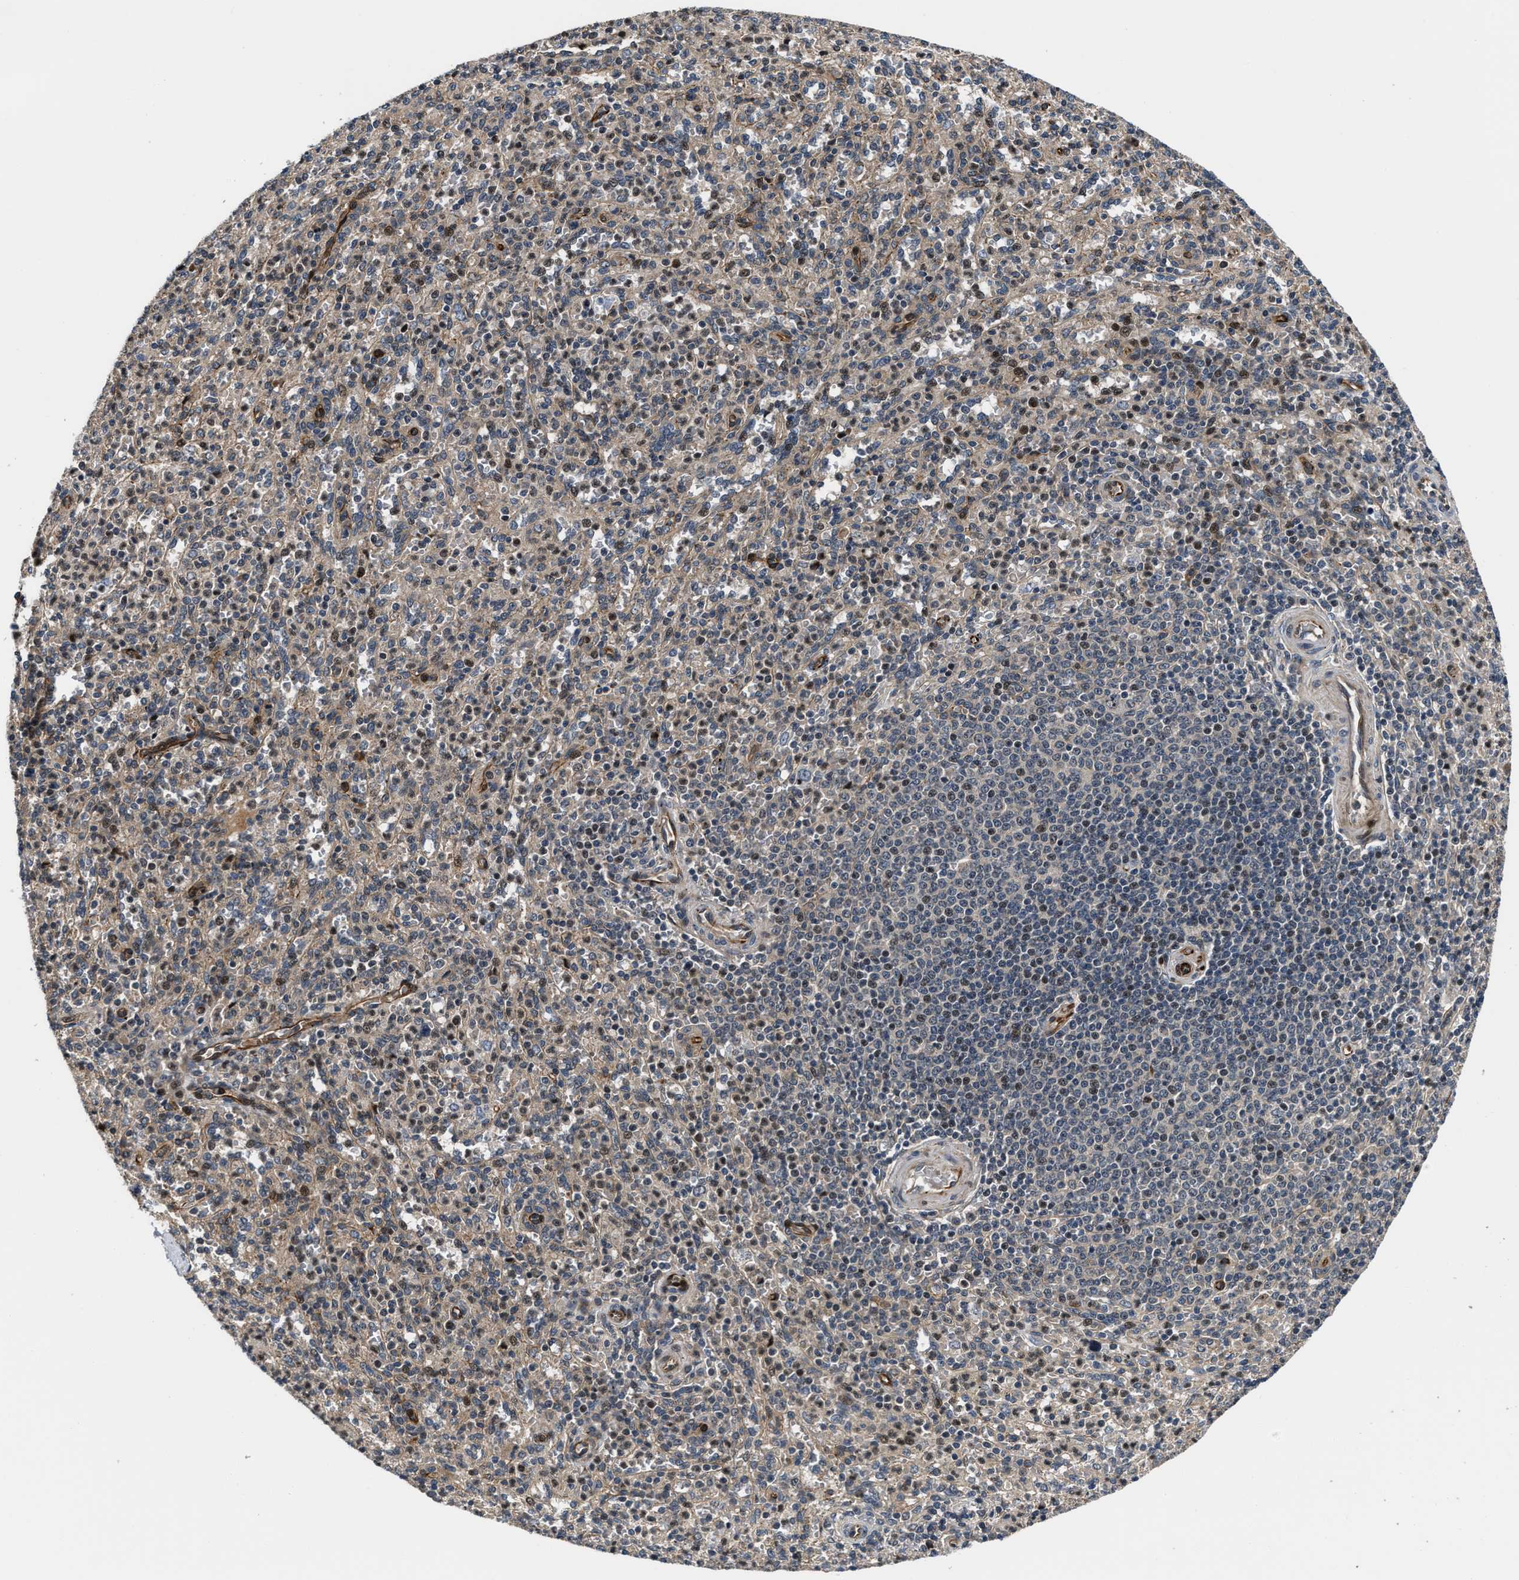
{"staining": {"intensity": "moderate", "quantity": "25%-75%", "location": "nuclear"}, "tissue": "spleen", "cell_type": "Cells in red pulp", "image_type": "normal", "snomed": [{"axis": "morphology", "description": "Normal tissue, NOS"}, {"axis": "topography", "description": "Spleen"}], "caption": "A photomicrograph of spleen stained for a protein displays moderate nuclear brown staining in cells in red pulp.", "gene": "ALDH3A2", "patient": {"sex": "male", "age": 36}}